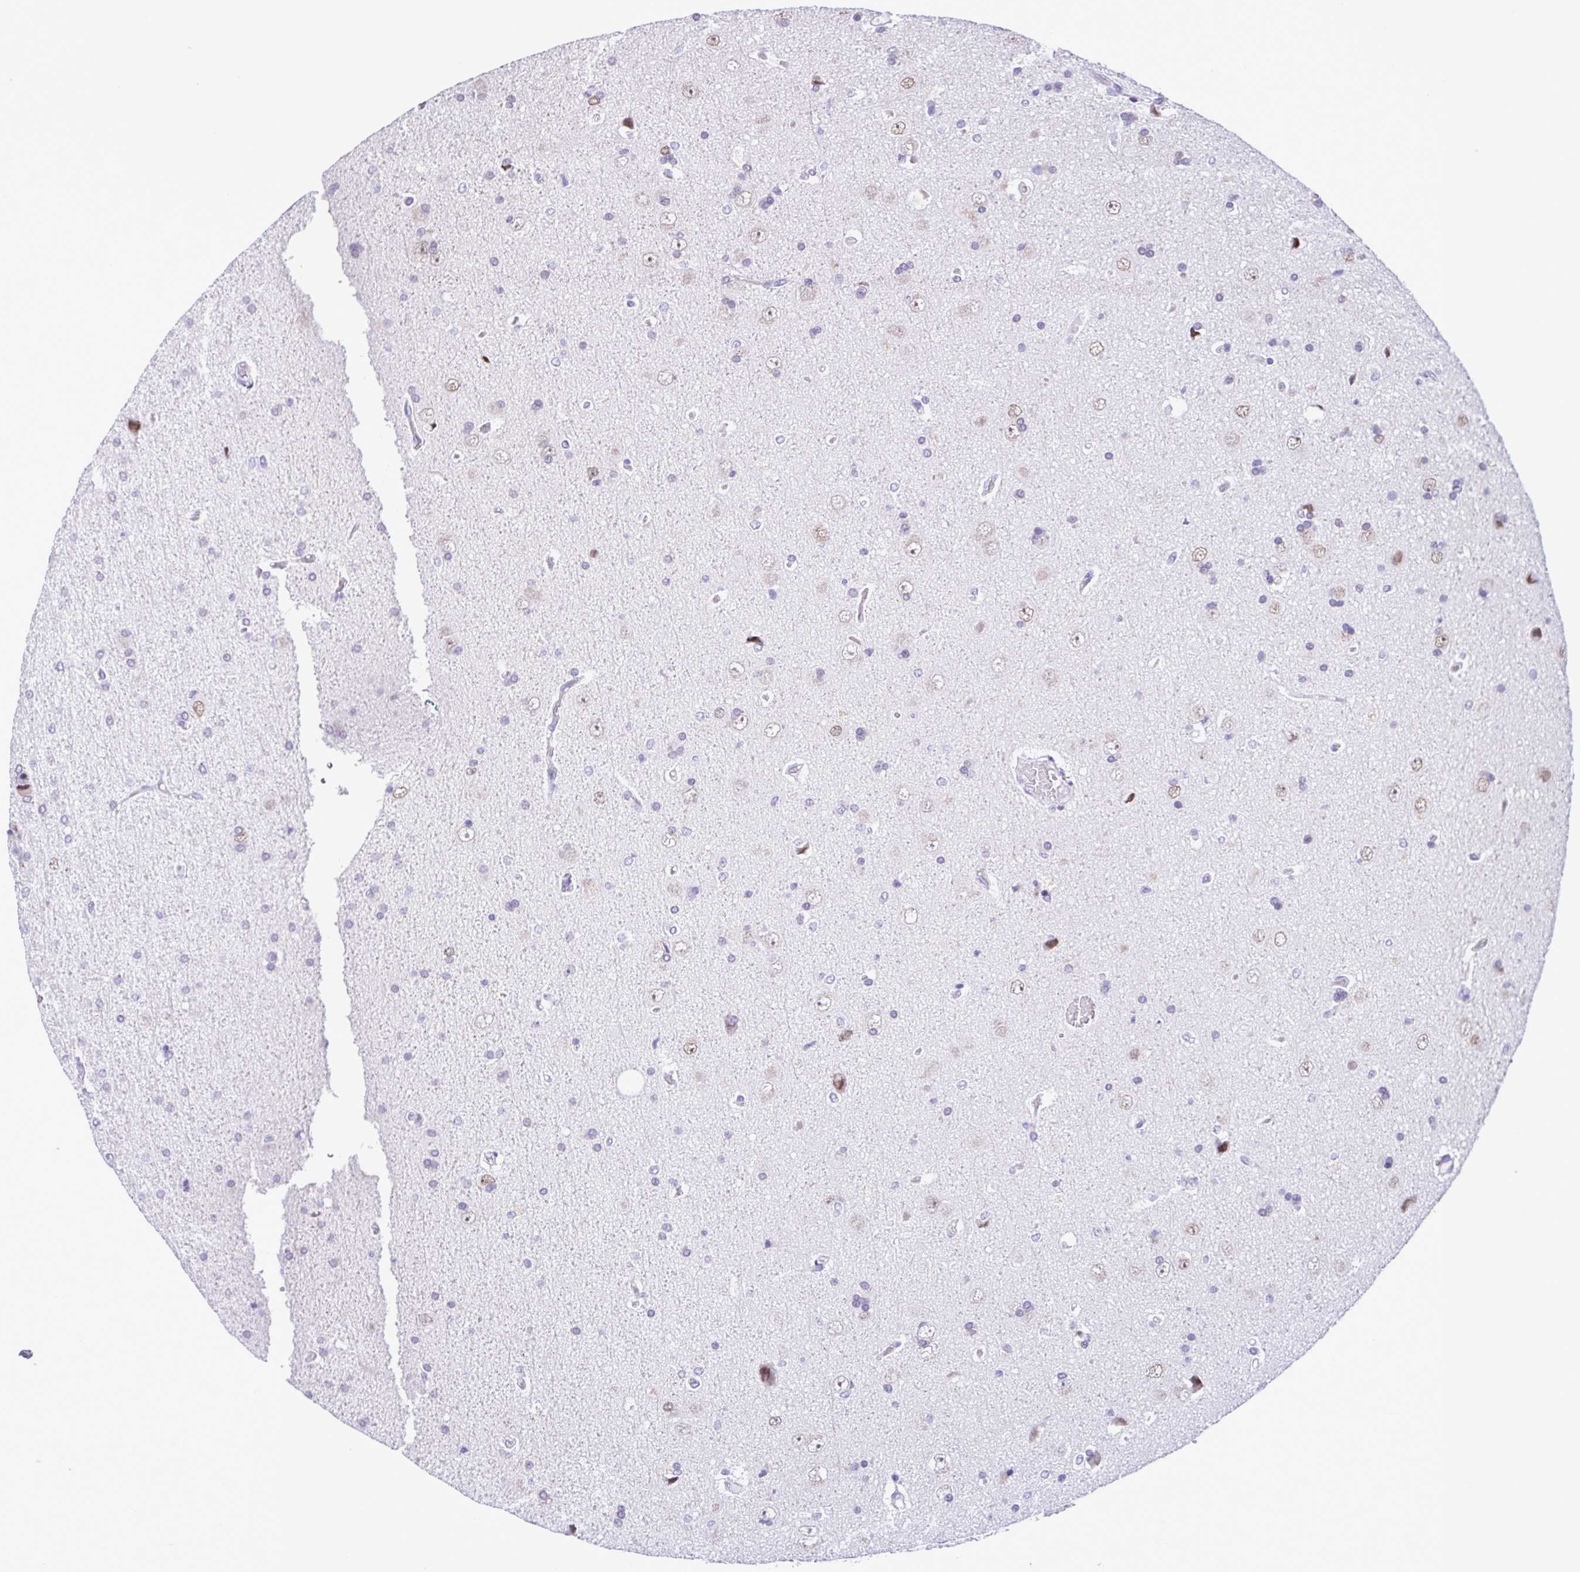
{"staining": {"intensity": "weak", "quantity": "<25%", "location": "nuclear"}, "tissue": "glioma", "cell_type": "Tumor cells", "image_type": "cancer", "snomed": [{"axis": "morphology", "description": "Glioma, malignant, High grade"}, {"axis": "topography", "description": "Cerebral cortex"}], "caption": "Tumor cells are negative for protein expression in human malignant glioma (high-grade).", "gene": "SPATA16", "patient": {"sex": "male", "age": 70}}